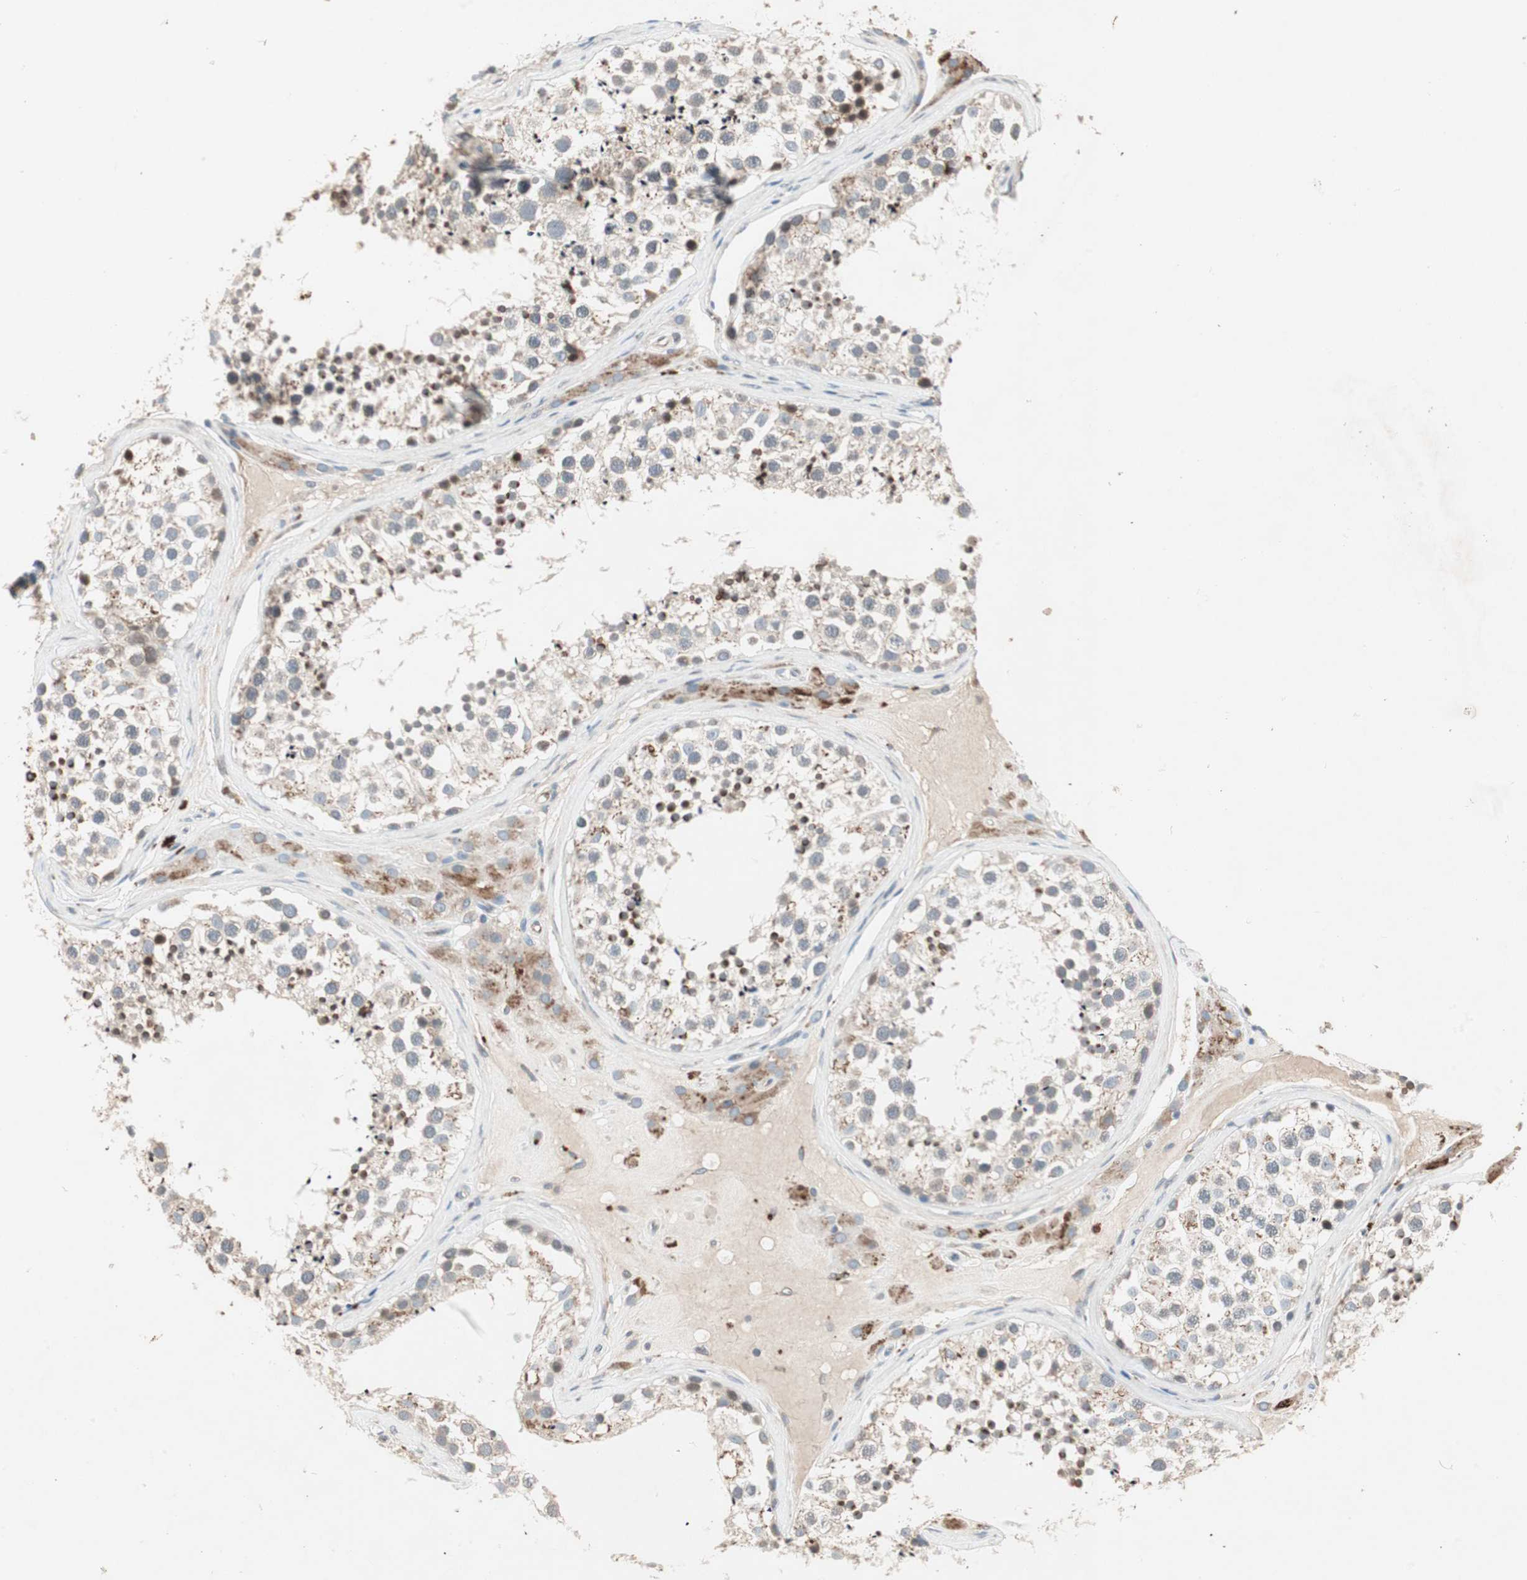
{"staining": {"intensity": "weak", "quantity": "25%-75%", "location": "cytoplasmic/membranous"}, "tissue": "testis", "cell_type": "Cells in seminiferous ducts", "image_type": "normal", "snomed": [{"axis": "morphology", "description": "Normal tissue, NOS"}, {"axis": "topography", "description": "Testis"}], "caption": "DAB (3,3'-diaminobenzidine) immunohistochemical staining of unremarkable testis reveals weak cytoplasmic/membranous protein staining in approximately 25%-75% of cells in seminiferous ducts. (Brightfield microscopy of DAB IHC at high magnification).", "gene": "FGFR4", "patient": {"sex": "male", "age": 46}}